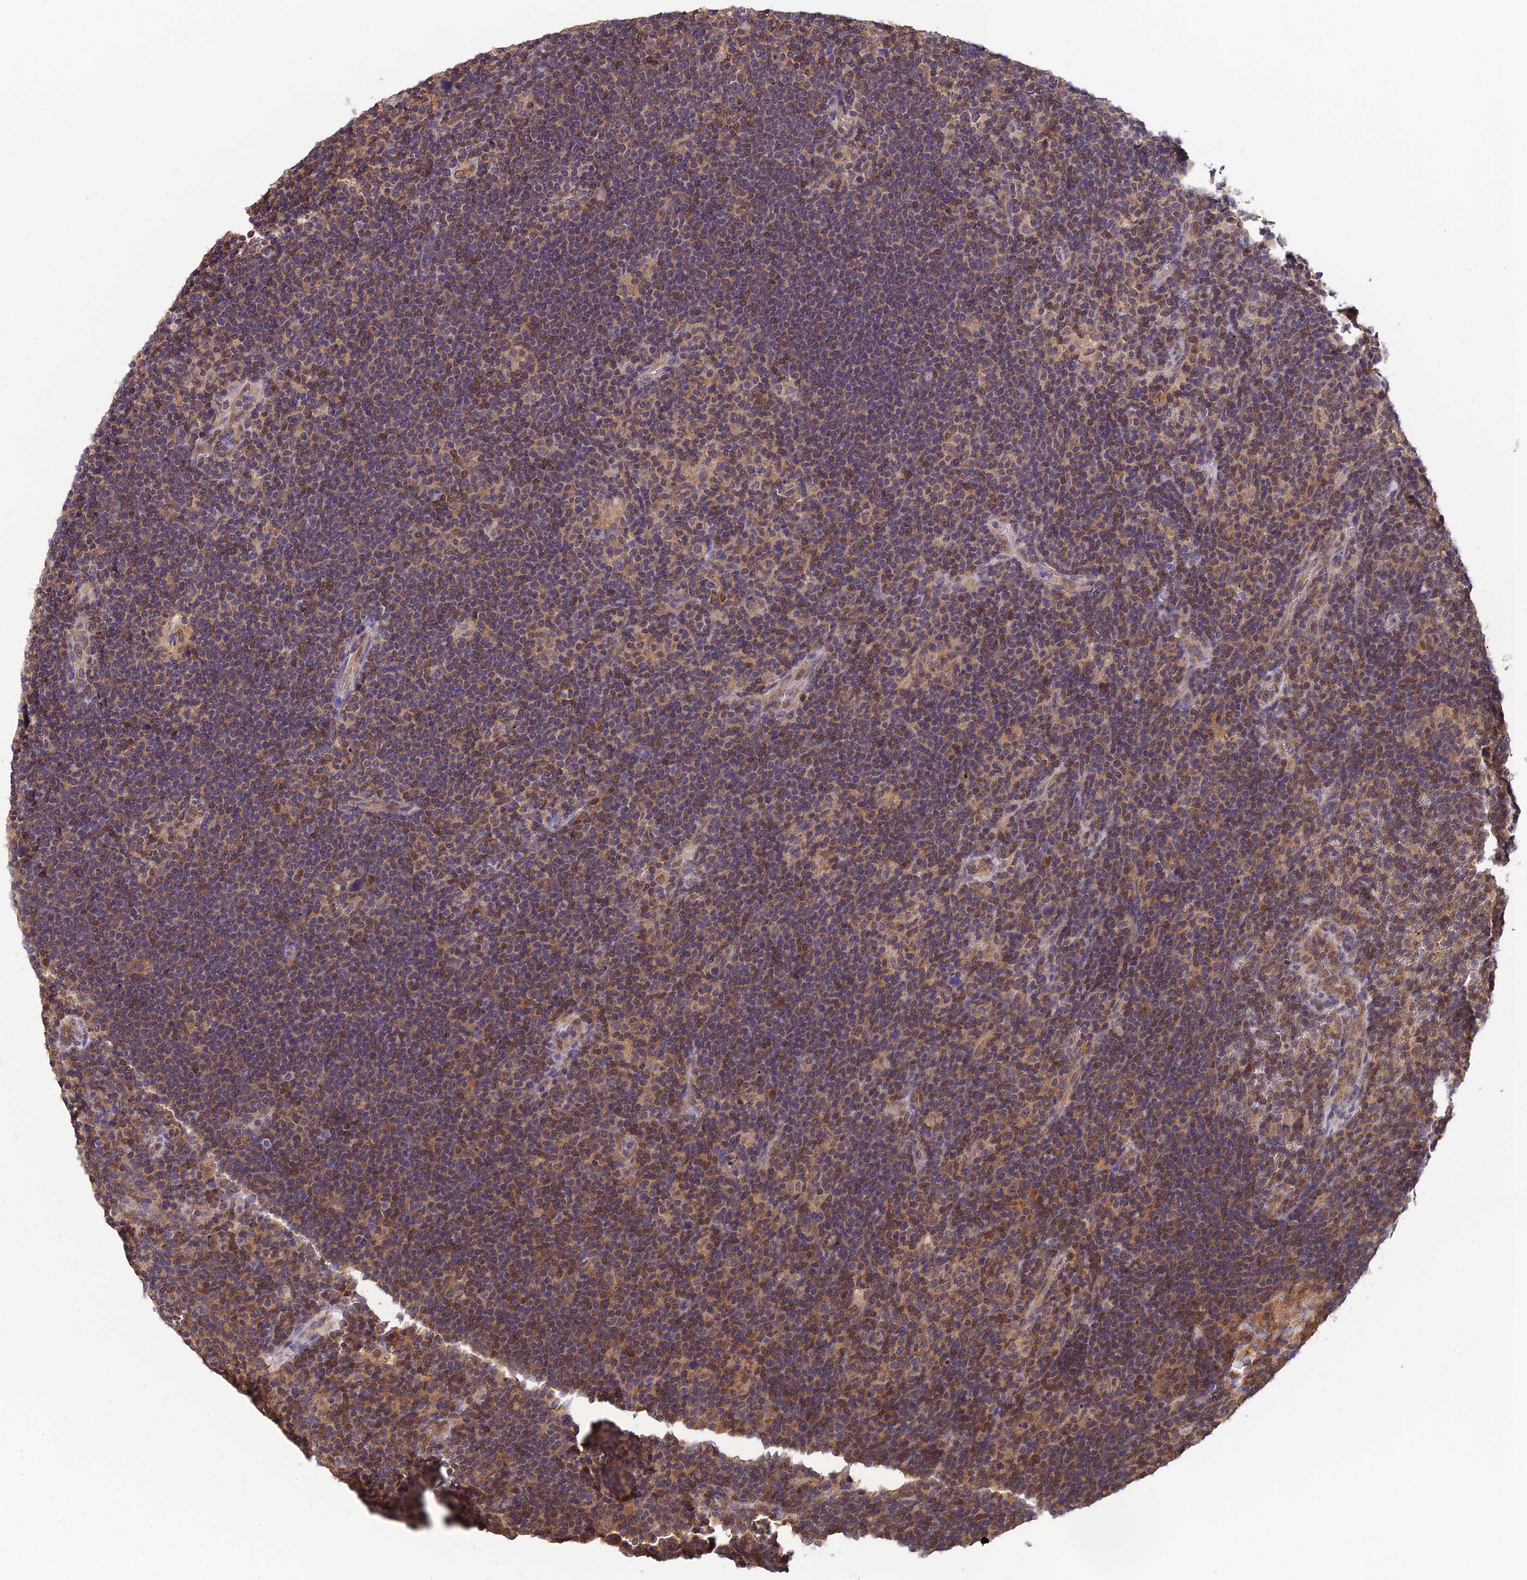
{"staining": {"intensity": "weak", "quantity": "<25%", "location": "cytoplasmic/membranous"}, "tissue": "lymphoma", "cell_type": "Tumor cells", "image_type": "cancer", "snomed": [{"axis": "morphology", "description": "Hodgkin's disease, NOS"}, {"axis": "topography", "description": "Lymph node"}], "caption": "Immunohistochemistry (IHC) image of neoplastic tissue: human lymphoma stained with DAB (3,3'-diaminobenzidine) displays no significant protein staining in tumor cells.", "gene": "HINT1", "patient": {"sex": "female", "age": 57}}